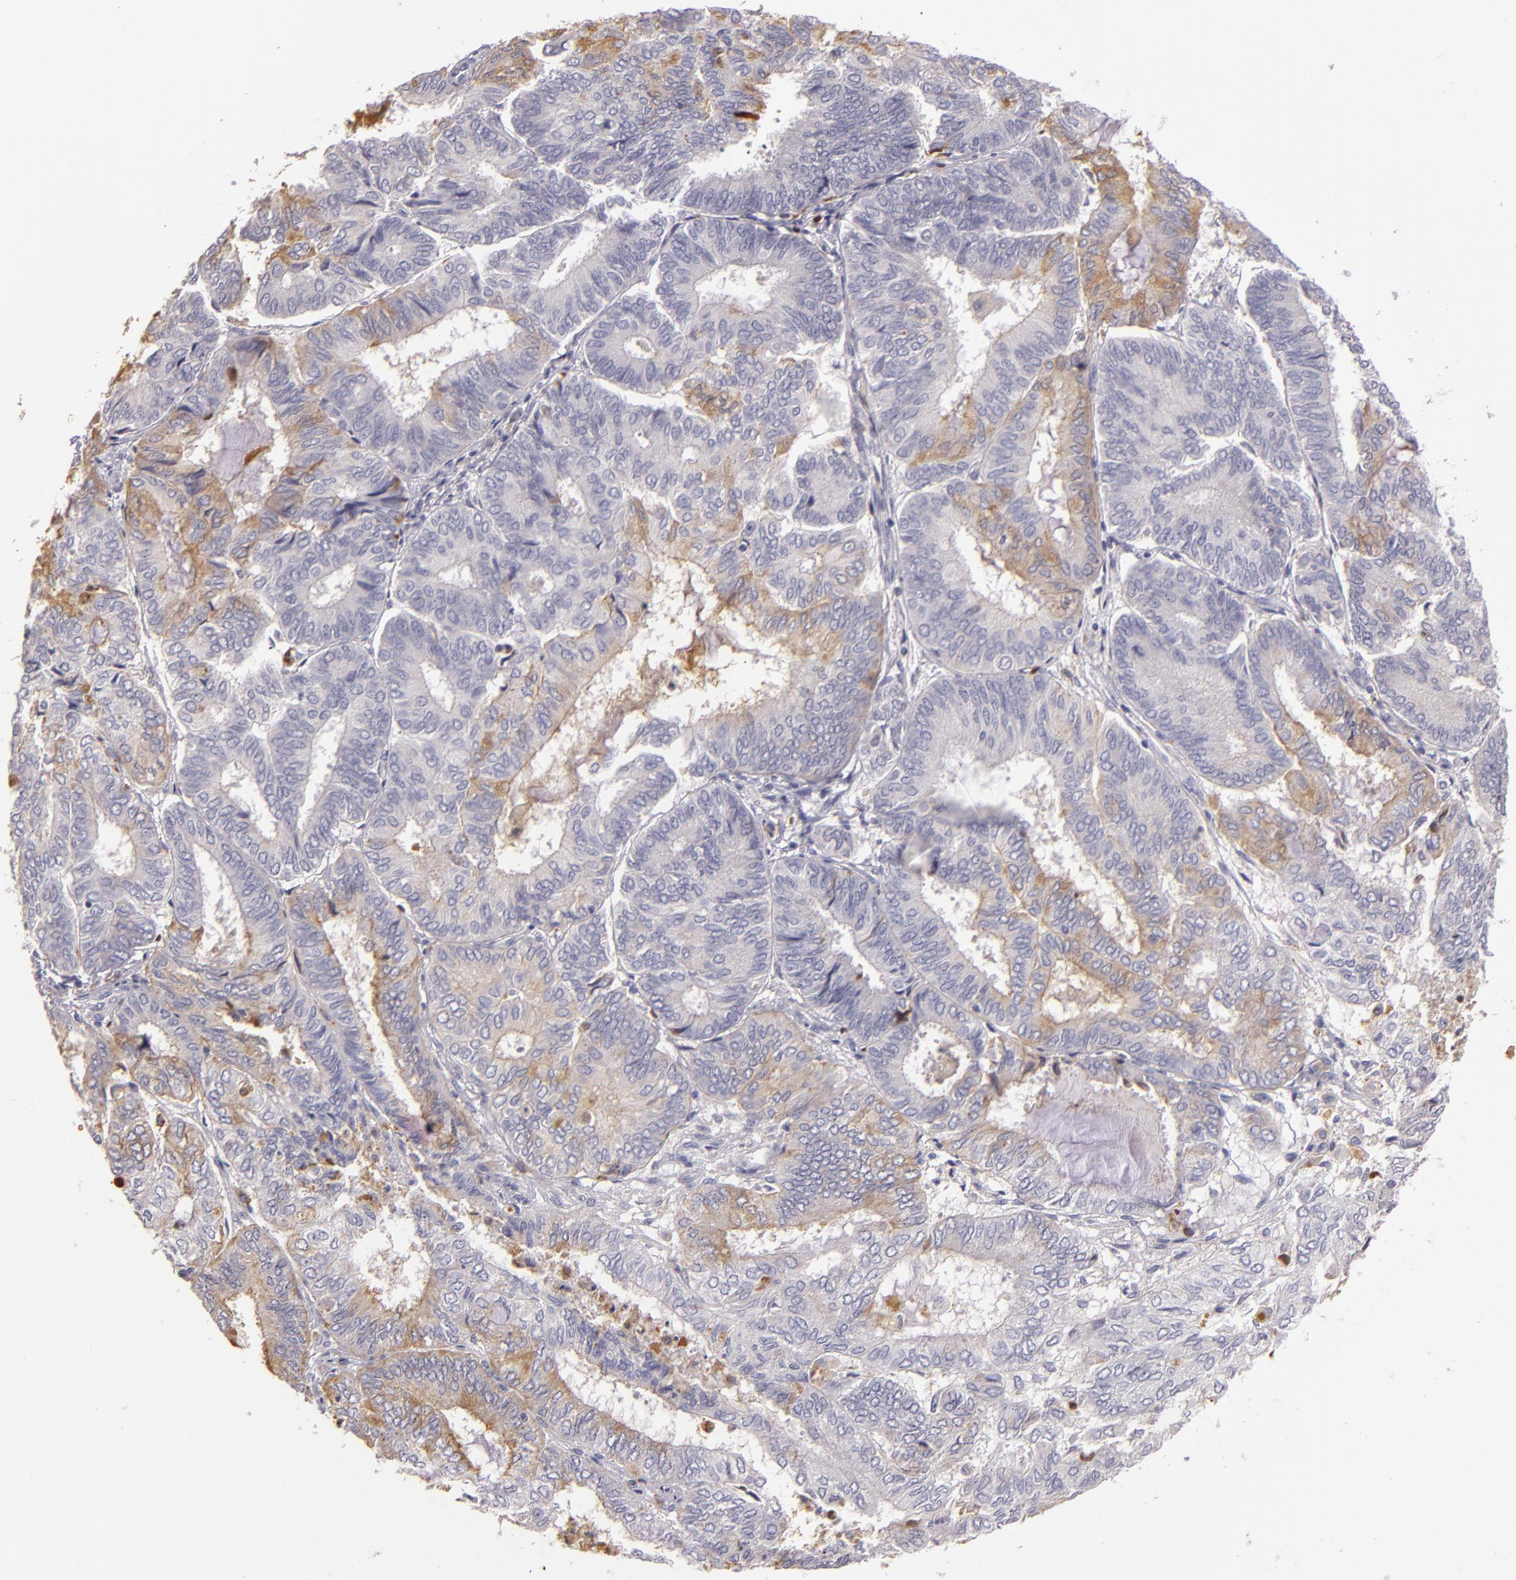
{"staining": {"intensity": "moderate", "quantity": "25%-75%", "location": "cytoplasmic/membranous"}, "tissue": "endometrial cancer", "cell_type": "Tumor cells", "image_type": "cancer", "snomed": [{"axis": "morphology", "description": "Adenocarcinoma, NOS"}, {"axis": "topography", "description": "Endometrium"}], "caption": "The histopathology image displays immunohistochemical staining of endometrial cancer (adenocarcinoma). There is moderate cytoplasmic/membranous expression is present in about 25%-75% of tumor cells.", "gene": "TLR8", "patient": {"sex": "female", "age": 59}}